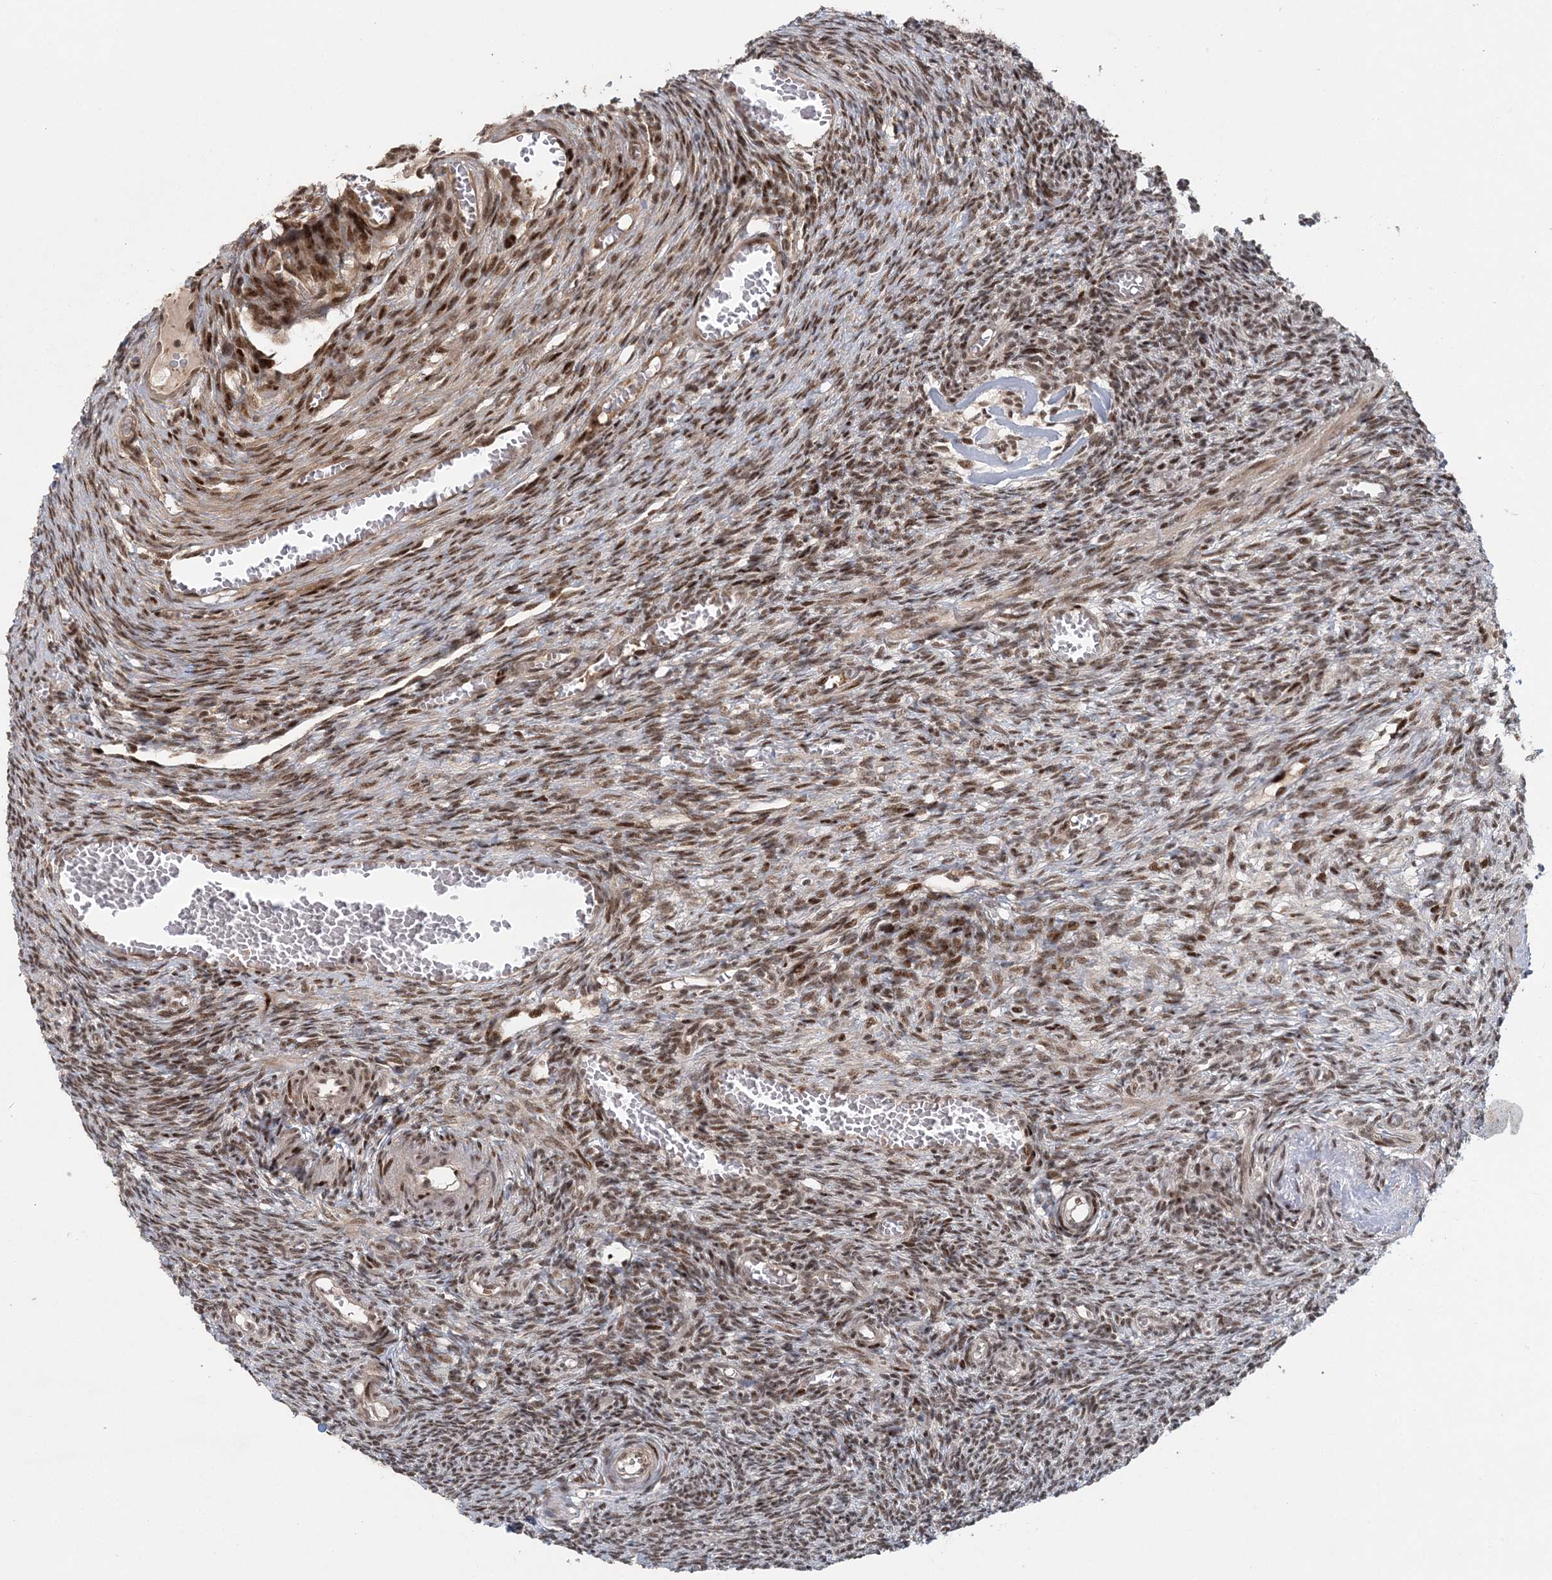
{"staining": {"intensity": "moderate", "quantity": ">75%", "location": "nuclear"}, "tissue": "ovary", "cell_type": "Follicle cells", "image_type": "normal", "snomed": [{"axis": "morphology", "description": "Normal tissue, NOS"}, {"axis": "topography", "description": "Ovary"}], "caption": "A brown stain shows moderate nuclear expression of a protein in follicle cells of normal human ovary.", "gene": "CWC22", "patient": {"sex": "female", "age": 27}}